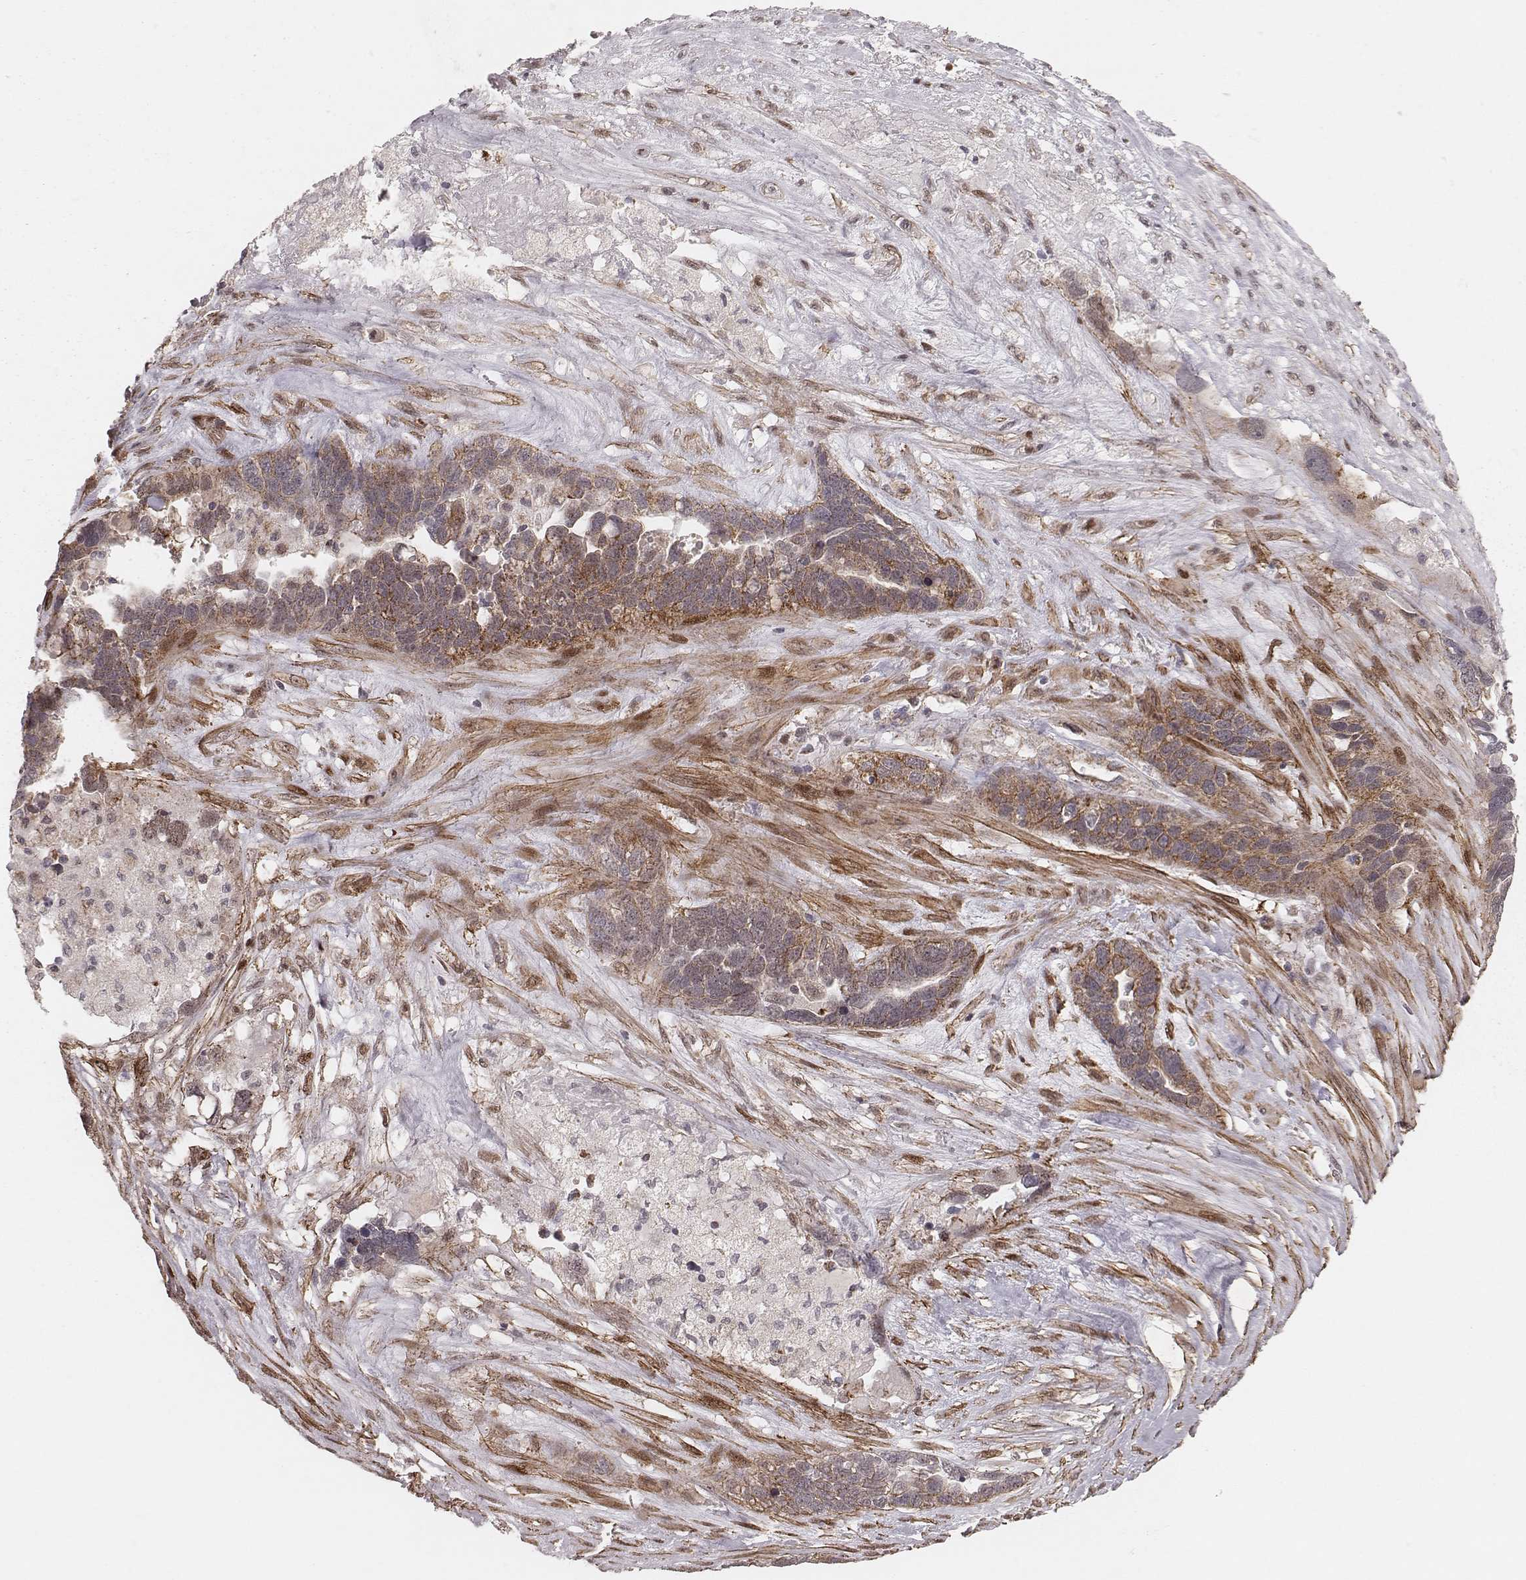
{"staining": {"intensity": "moderate", "quantity": ">75%", "location": "cytoplasmic/membranous"}, "tissue": "ovarian cancer", "cell_type": "Tumor cells", "image_type": "cancer", "snomed": [{"axis": "morphology", "description": "Cystadenocarcinoma, serous, NOS"}, {"axis": "topography", "description": "Ovary"}], "caption": "Protein staining by immunohistochemistry (IHC) reveals moderate cytoplasmic/membranous positivity in approximately >75% of tumor cells in ovarian cancer (serous cystadenocarcinoma).", "gene": "NDUFA7", "patient": {"sex": "female", "age": 54}}